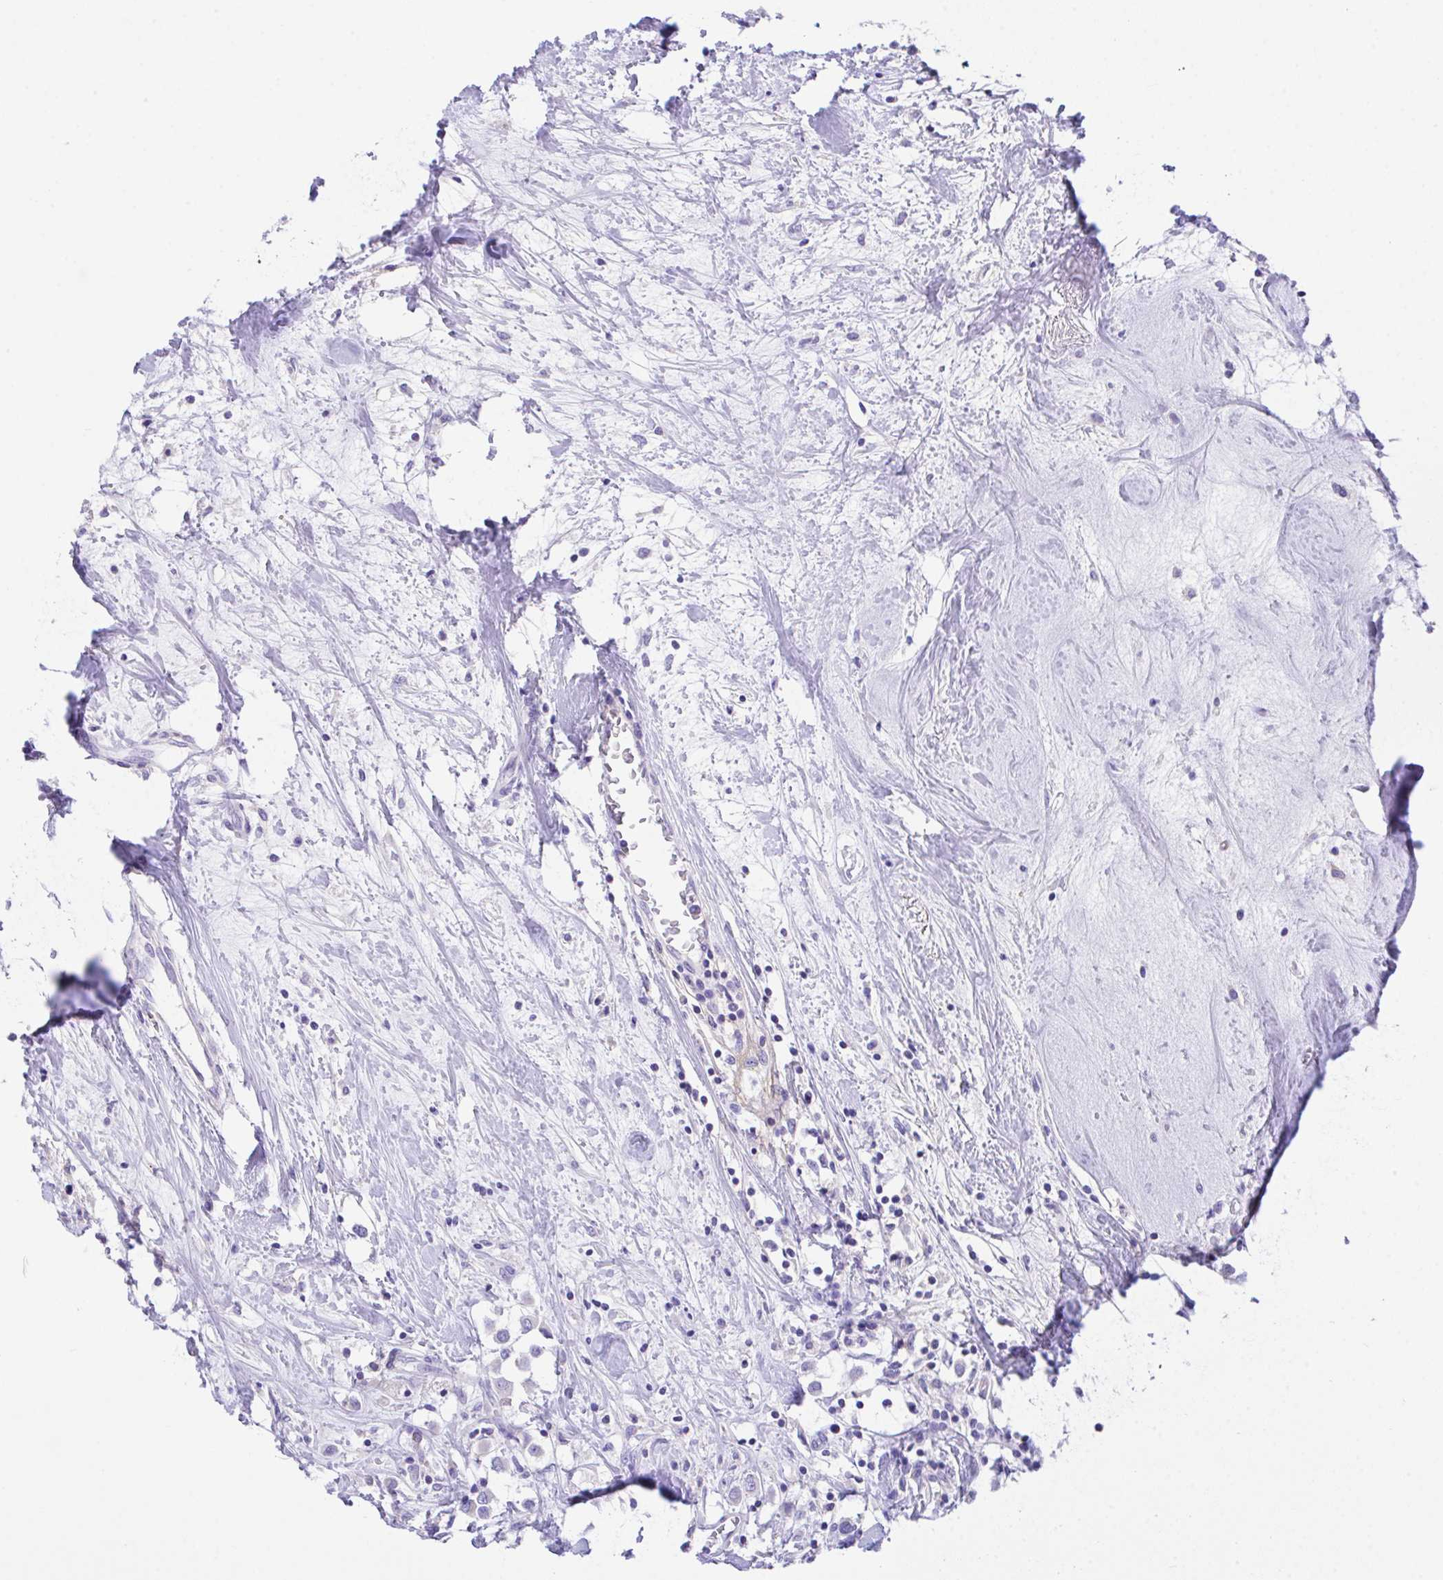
{"staining": {"intensity": "negative", "quantity": "none", "location": "none"}, "tissue": "breast cancer", "cell_type": "Tumor cells", "image_type": "cancer", "snomed": [{"axis": "morphology", "description": "Duct carcinoma"}, {"axis": "topography", "description": "Breast"}], "caption": "This is a histopathology image of IHC staining of breast invasive ductal carcinoma, which shows no staining in tumor cells.", "gene": "SLC16A6", "patient": {"sex": "female", "age": 61}}